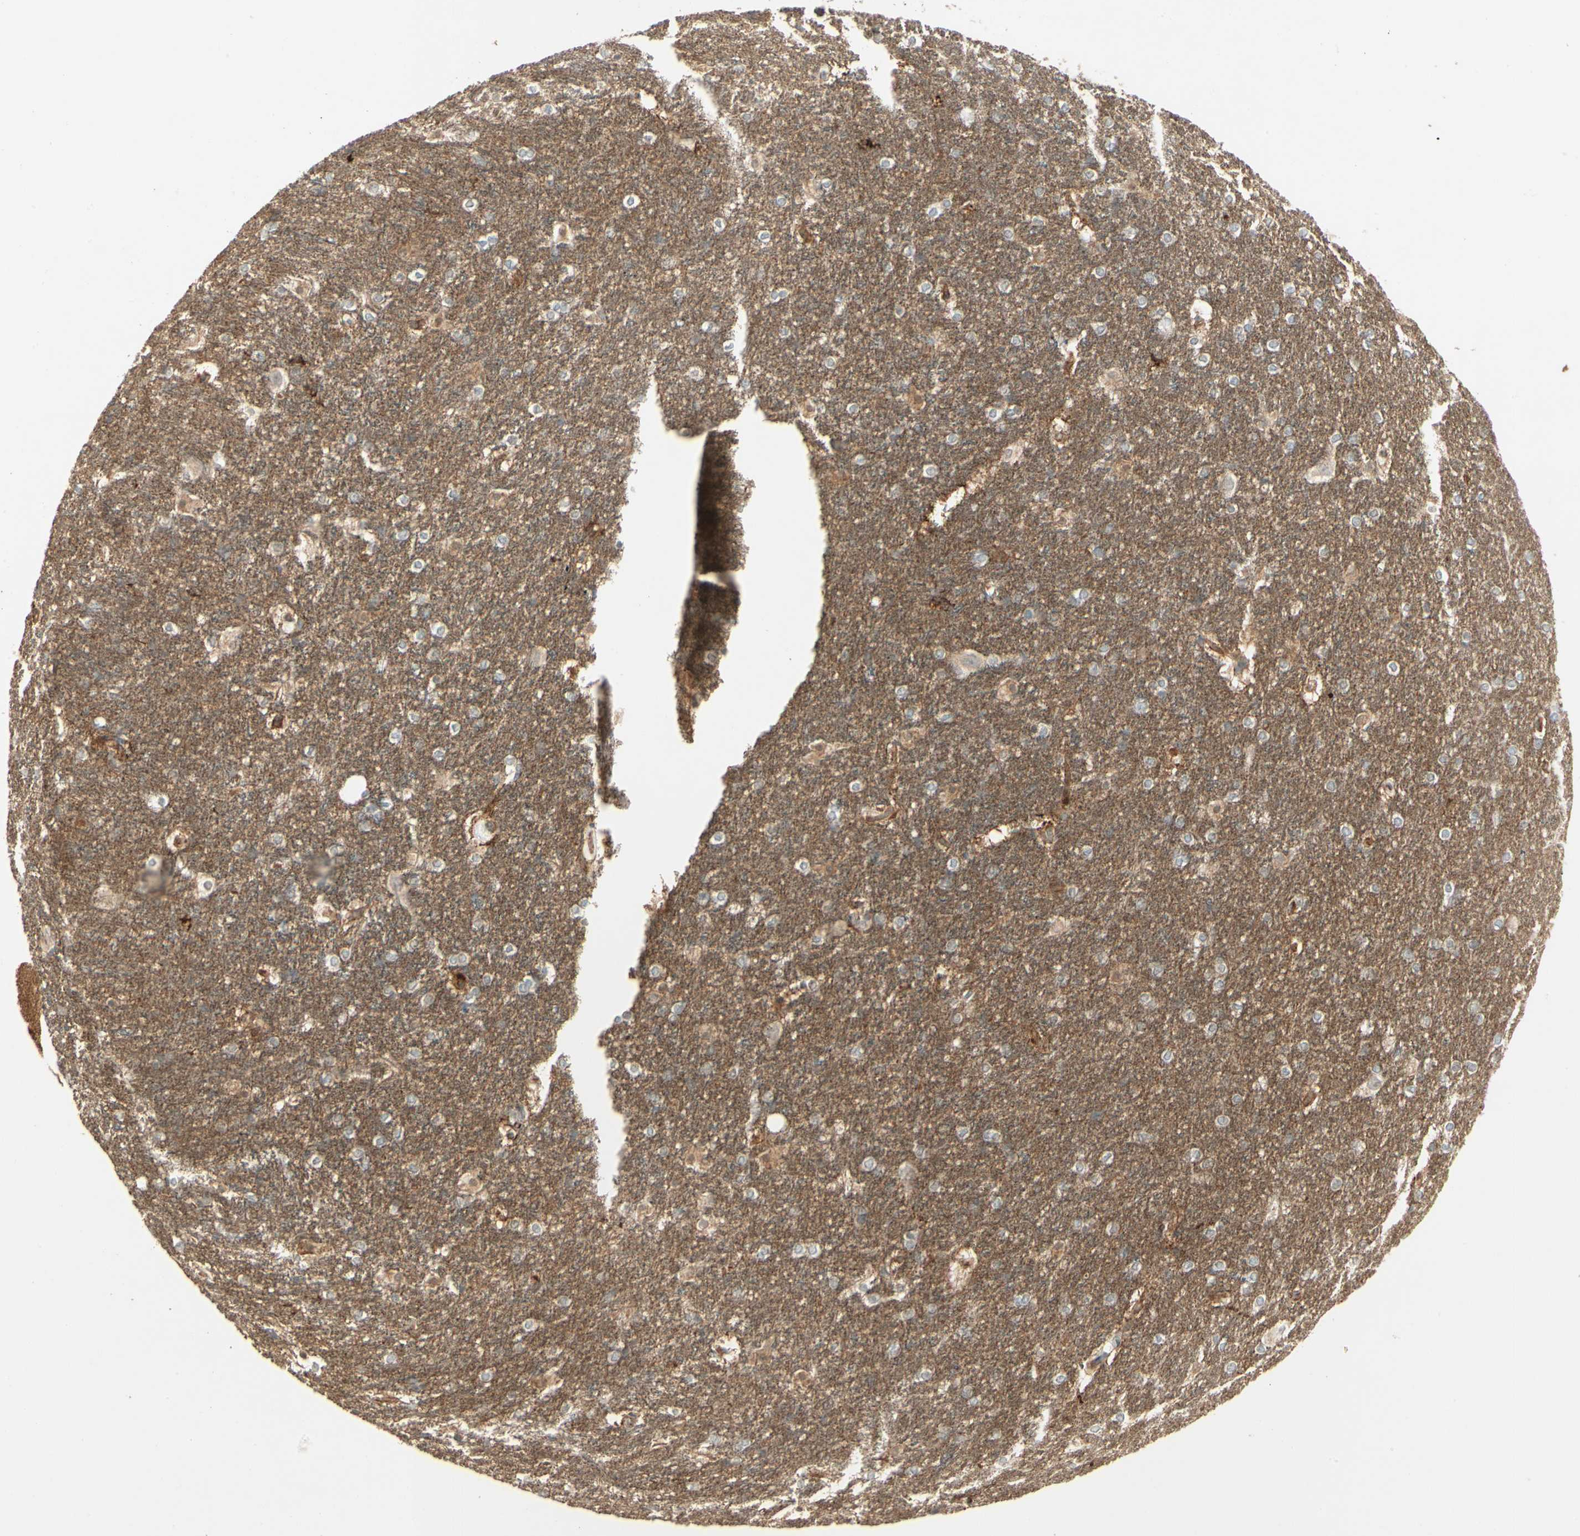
{"staining": {"intensity": "moderate", "quantity": "<25%", "location": "nuclear"}, "tissue": "hippocampus", "cell_type": "Glial cells", "image_type": "normal", "snomed": [{"axis": "morphology", "description": "Normal tissue, NOS"}, {"axis": "topography", "description": "Hippocampus"}], "caption": "Protein staining of benign hippocampus exhibits moderate nuclear positivity in approximately <25% of glial cells. (Brightfield microscopy of DAB IHC at high magnification).", "gene": "RNF180", "patient": {"sex": "female", "age": 19}}